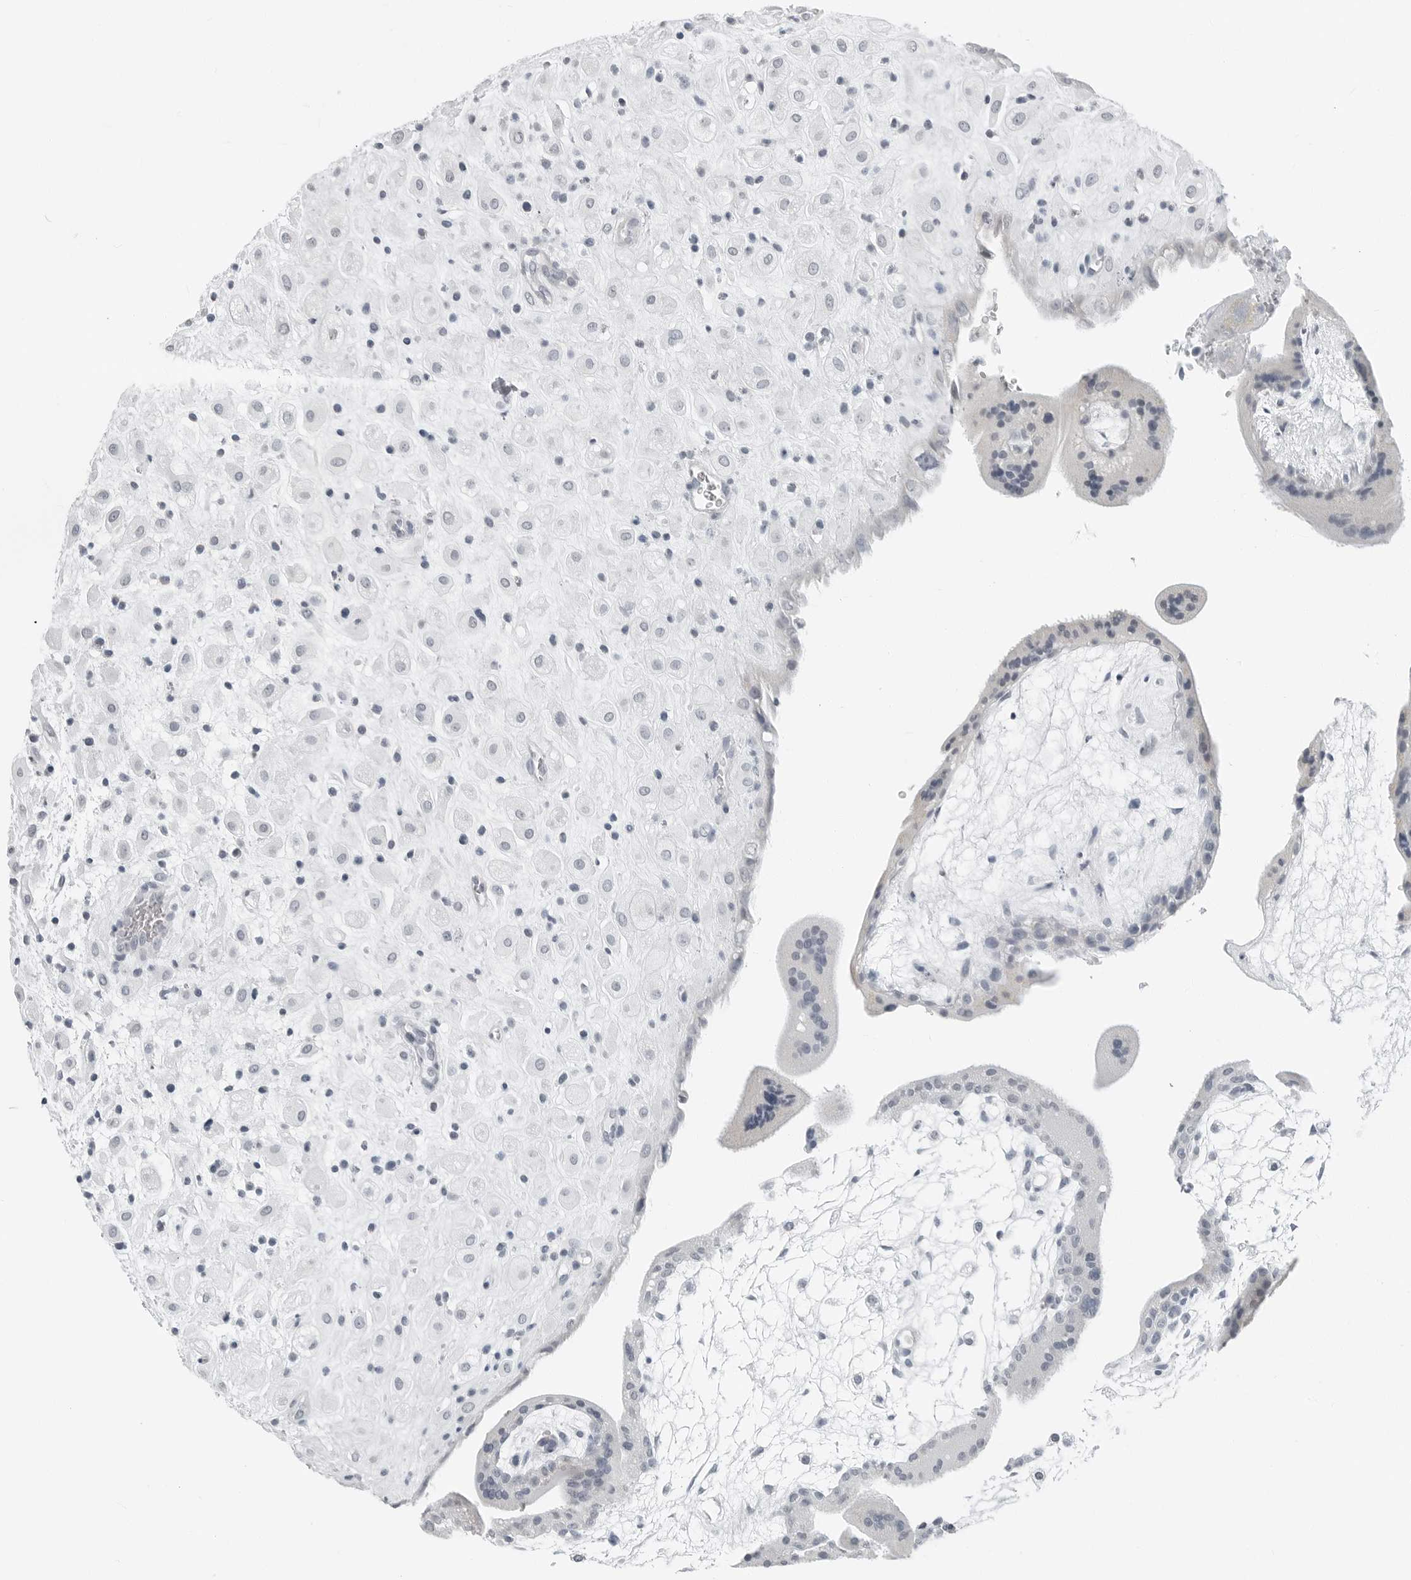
{"staining": {"intensity": "negative", "quantity": "none", "location": "none"}, "tissue": "placenta", "cell_type": "Decidual cells", "image_type": "normal", "snomed": [{"axis": "morphology", "description": "Normal tissue, NOS"}, {"axis": "topography", "description": "Placenta"}], "caption": "Immunohistochemistry photomicrograph of normal placenta: human placenta stained with DAB reveals no significant protein expression in decidual cells.", "gene": "XIRP1", "patient": {"sex": "female", "age": 35}}